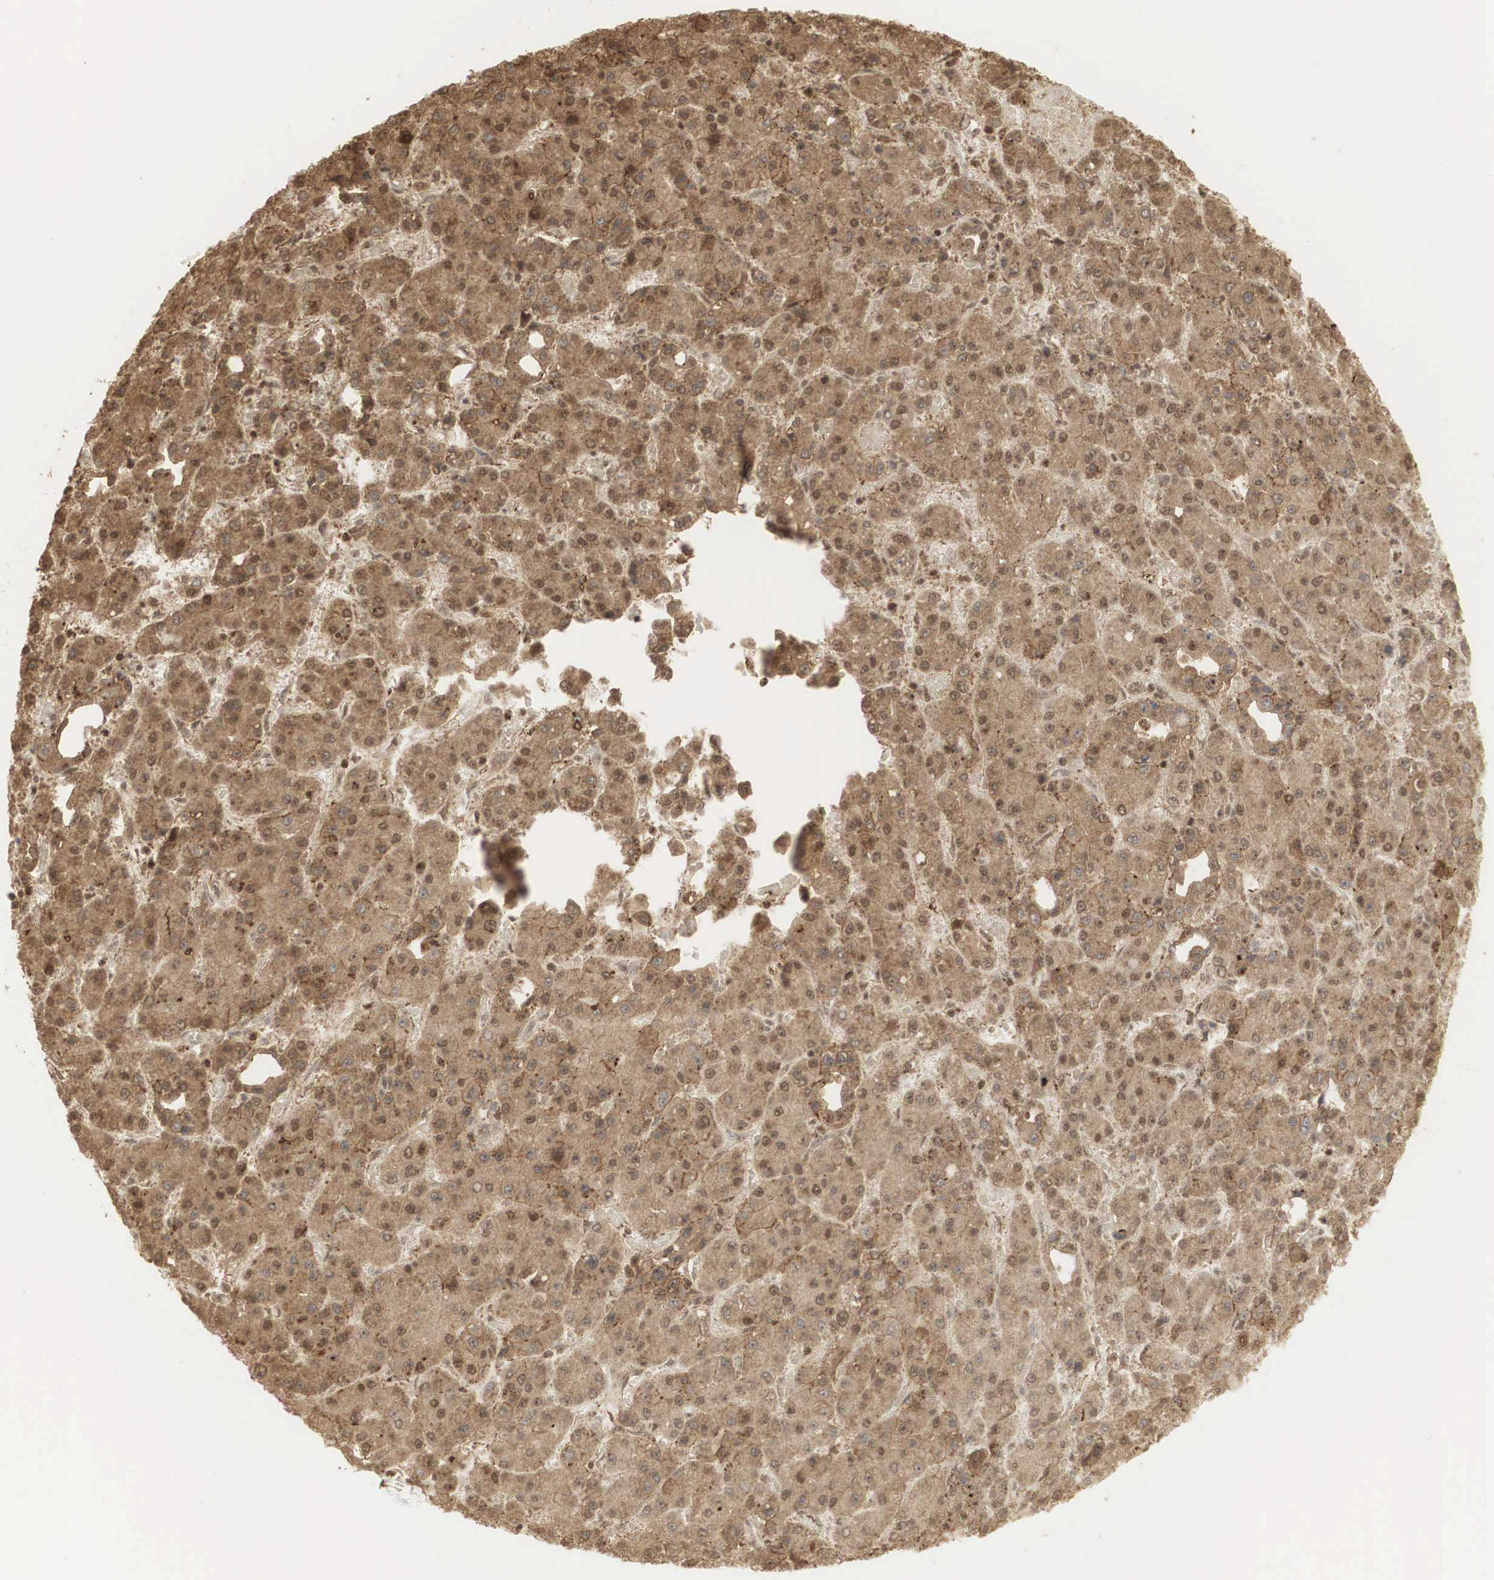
{"staining": {"intensity": "strong", "quantity": ">75%", "location": "cytoplasmic/membranous,nuclear"}, "tissue": "liver cancer", "cell_type": "Tumor cells", "image_type": "cancer", "snomed": [{"axis": "morphology", "description": "Carcinoma, Hepatocellular, NOS"}, {"axis": "topography", "description": "Liver"}], "caption": "Strong cytoplasmic/membranous and nuclear expression for a protein is present in approximately >75% of tumor cells of liver cancer using immunohistochemistry (IHC).", "gene": "RNF113A", "patient": {"sex": "male", "age": 69}}